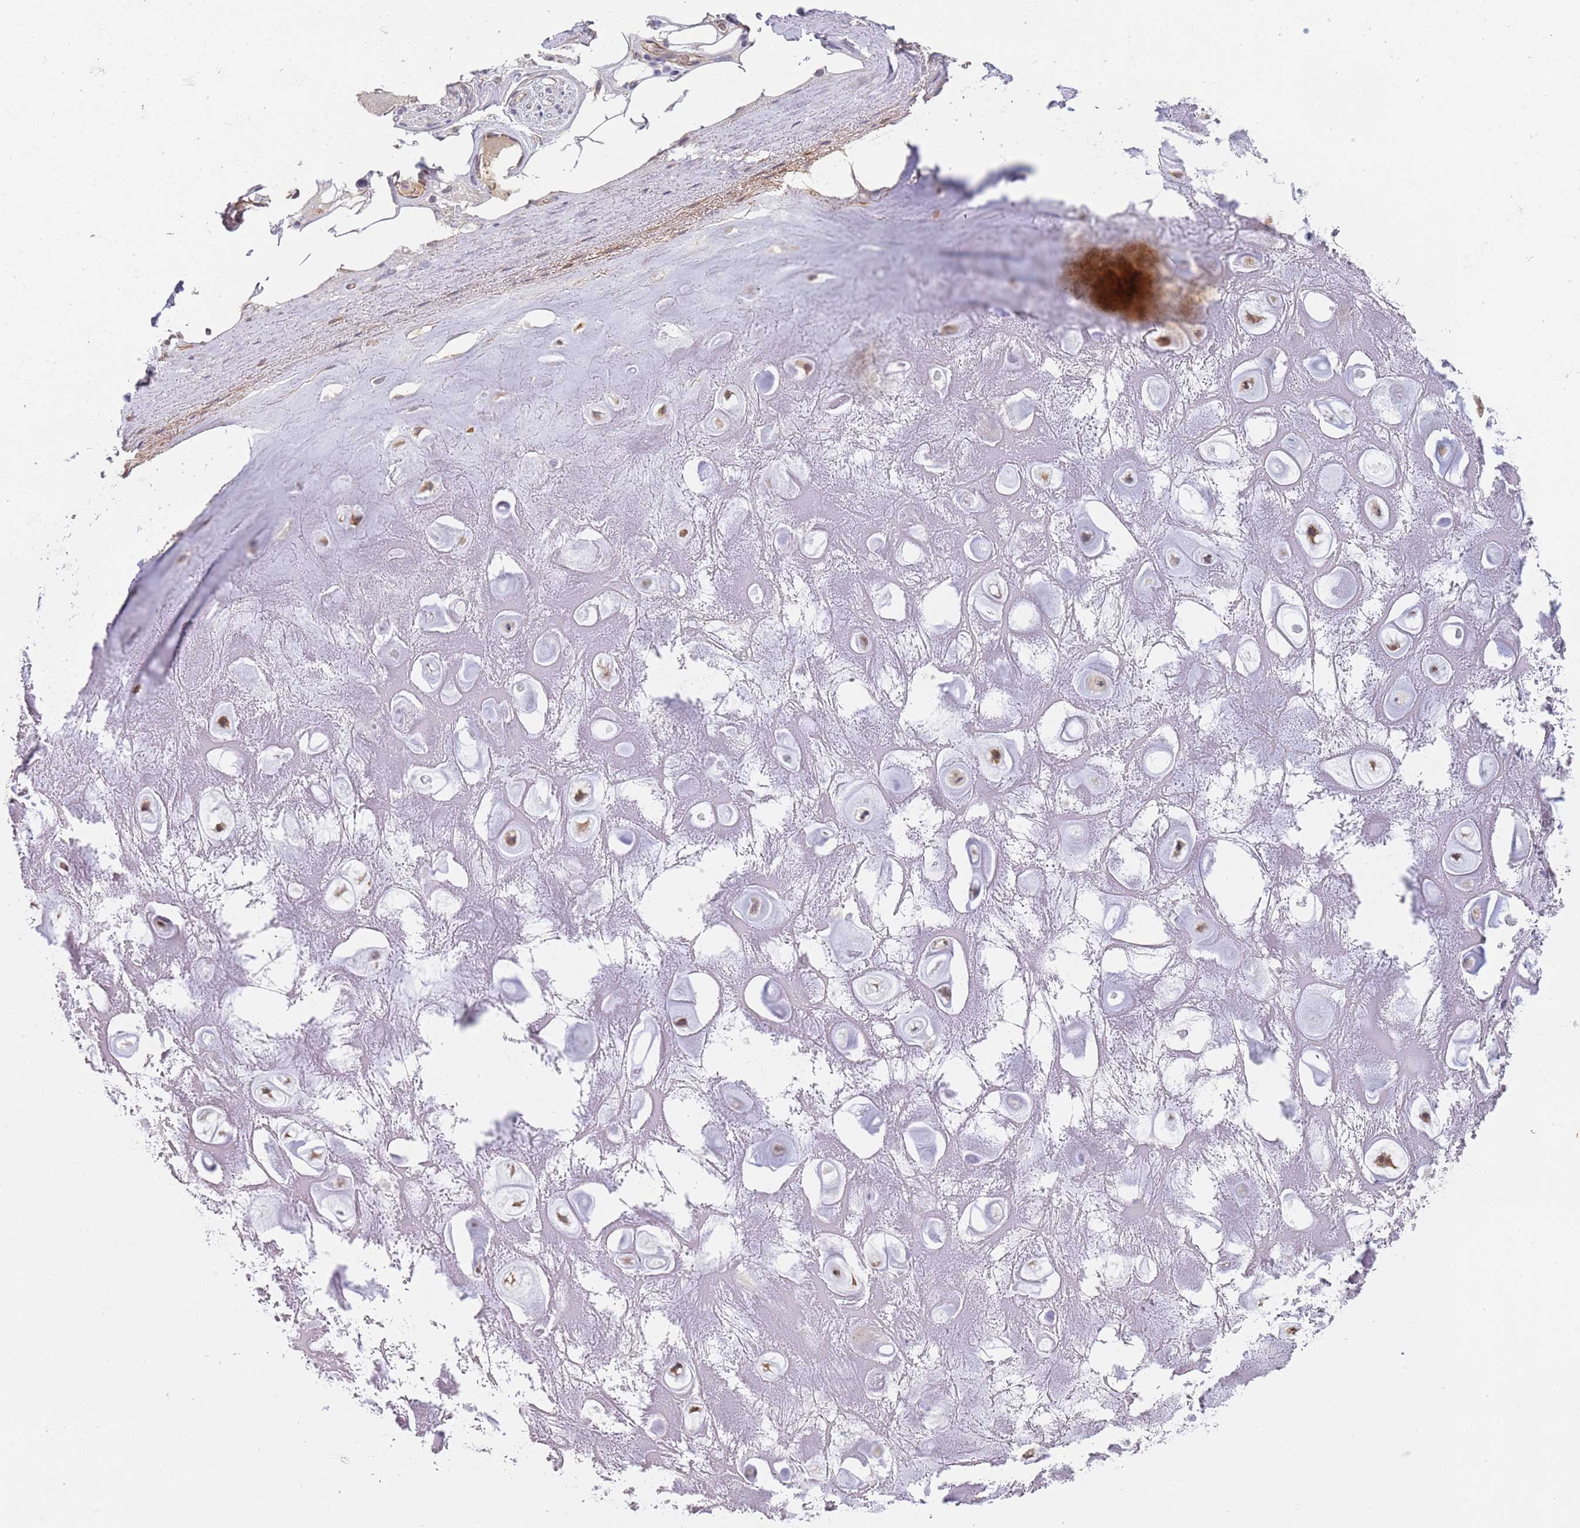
{"staining": {"intensity": "negative", "quantity": "none", "location": "none"}, "tissue": "adipose tissue", "cell_type": "Adipocytes", "image_type": "normal", "snomed": [{"axis": "morphology", "description": "Normal tissue, NOS"}, {"axis": "topography", "description": "Cartilage tissue"}], "caption": "Immunohistochemistry histopathology image of normal adipose tissue: adipose tissue stained with DAB shows no significant protein positivity in adipocytes. The staining is performed using DAB brown chromogen with nuclei counter-stained in using hematoxylin.", "gene": "B4GALT4", "patient": {"sex": "male", "age": 81}}